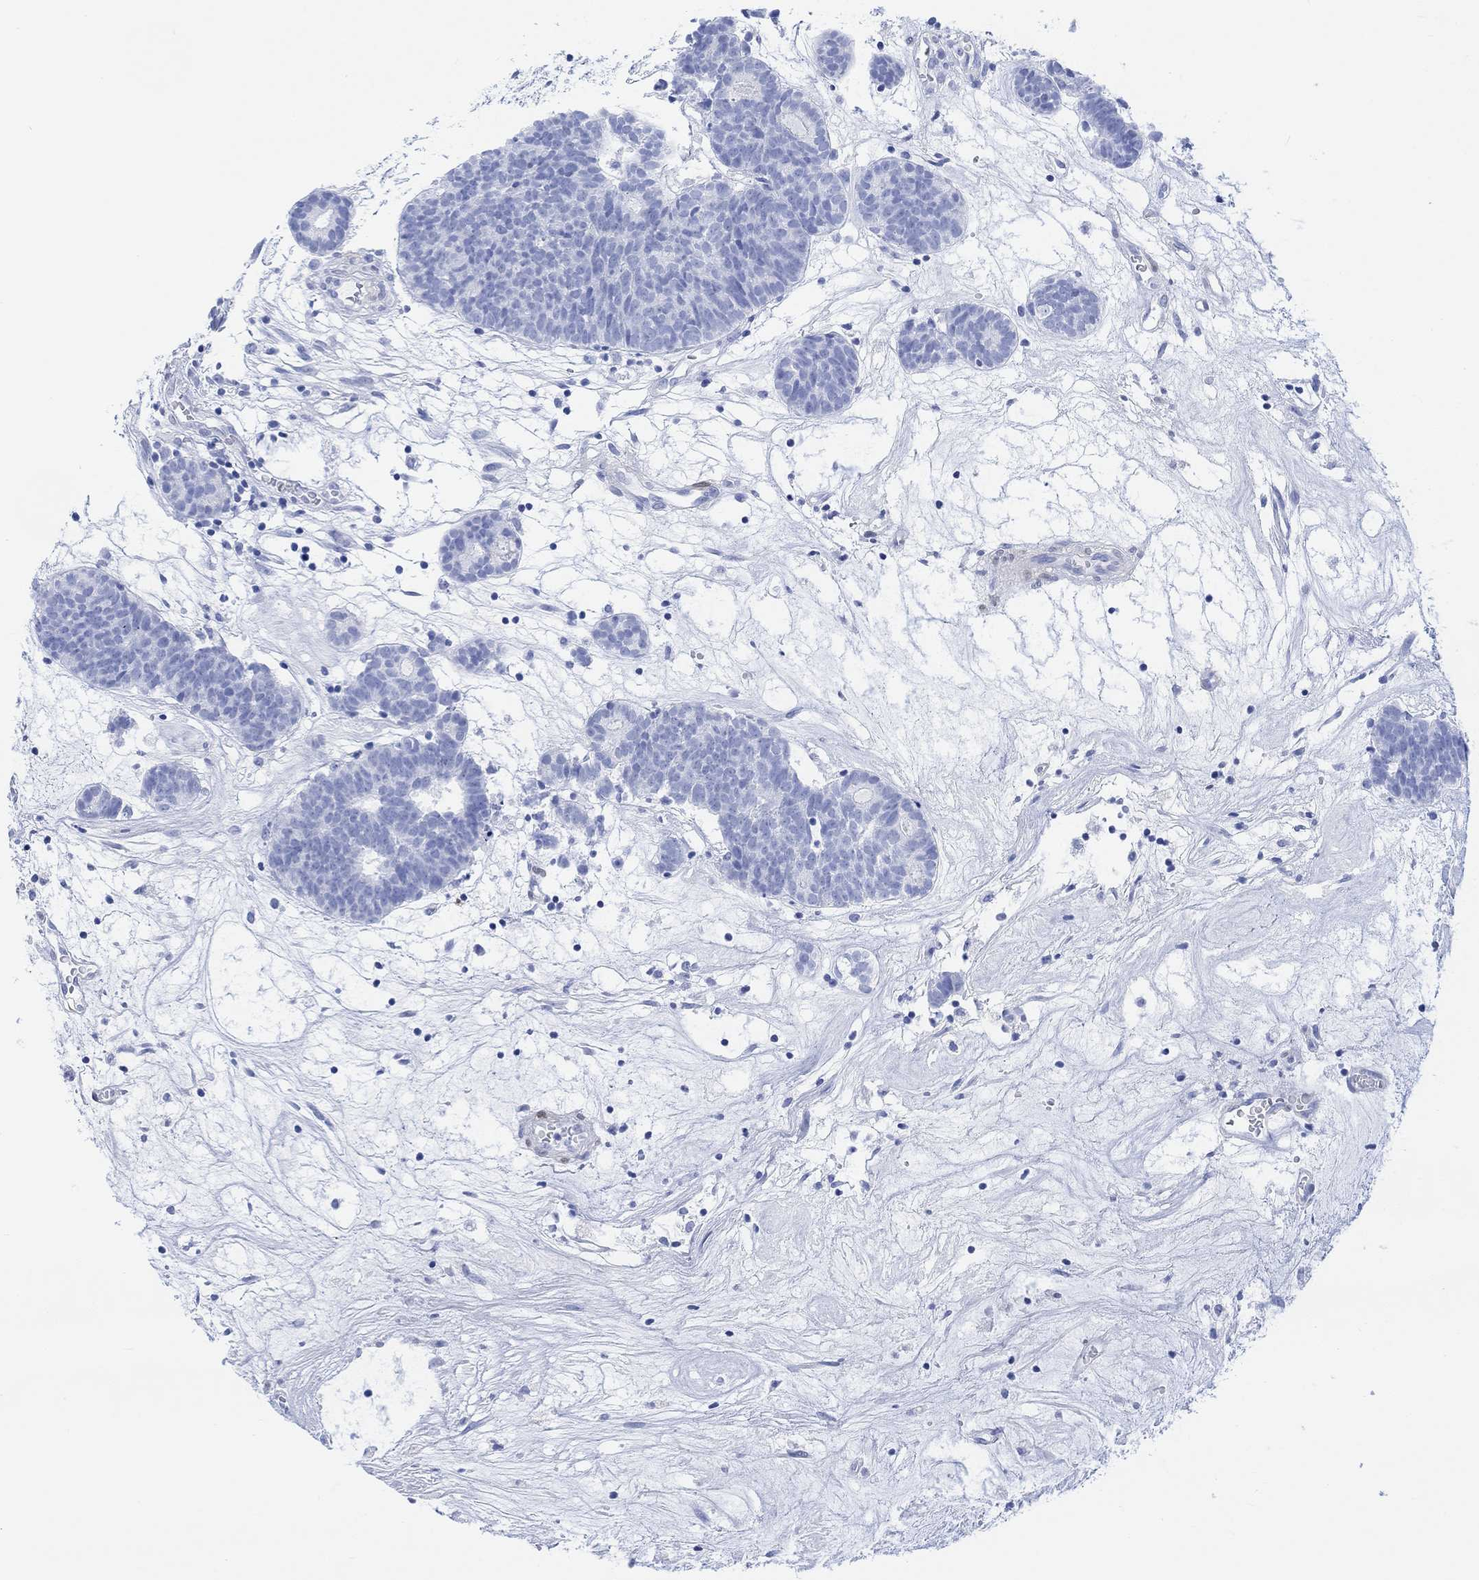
{"staining": {"intensity": "negative", "quantity": "none", "location": "none"}, "tissue": "head and neck cancer", "cell_type": "Tumor cells", "image_type": "cancer", "snomed": [{"axis": "morphology", "description": "Adenocarcinoma, NOS"}, {"axis": "topography", "description": "Head-Neck"}], "caption": "Tumor cells are negative for brown protein staining in head and neck cancer (adenocarcinoma).", "gene": "TPPP3", "patient": {"sex": "female", "age": 81}}